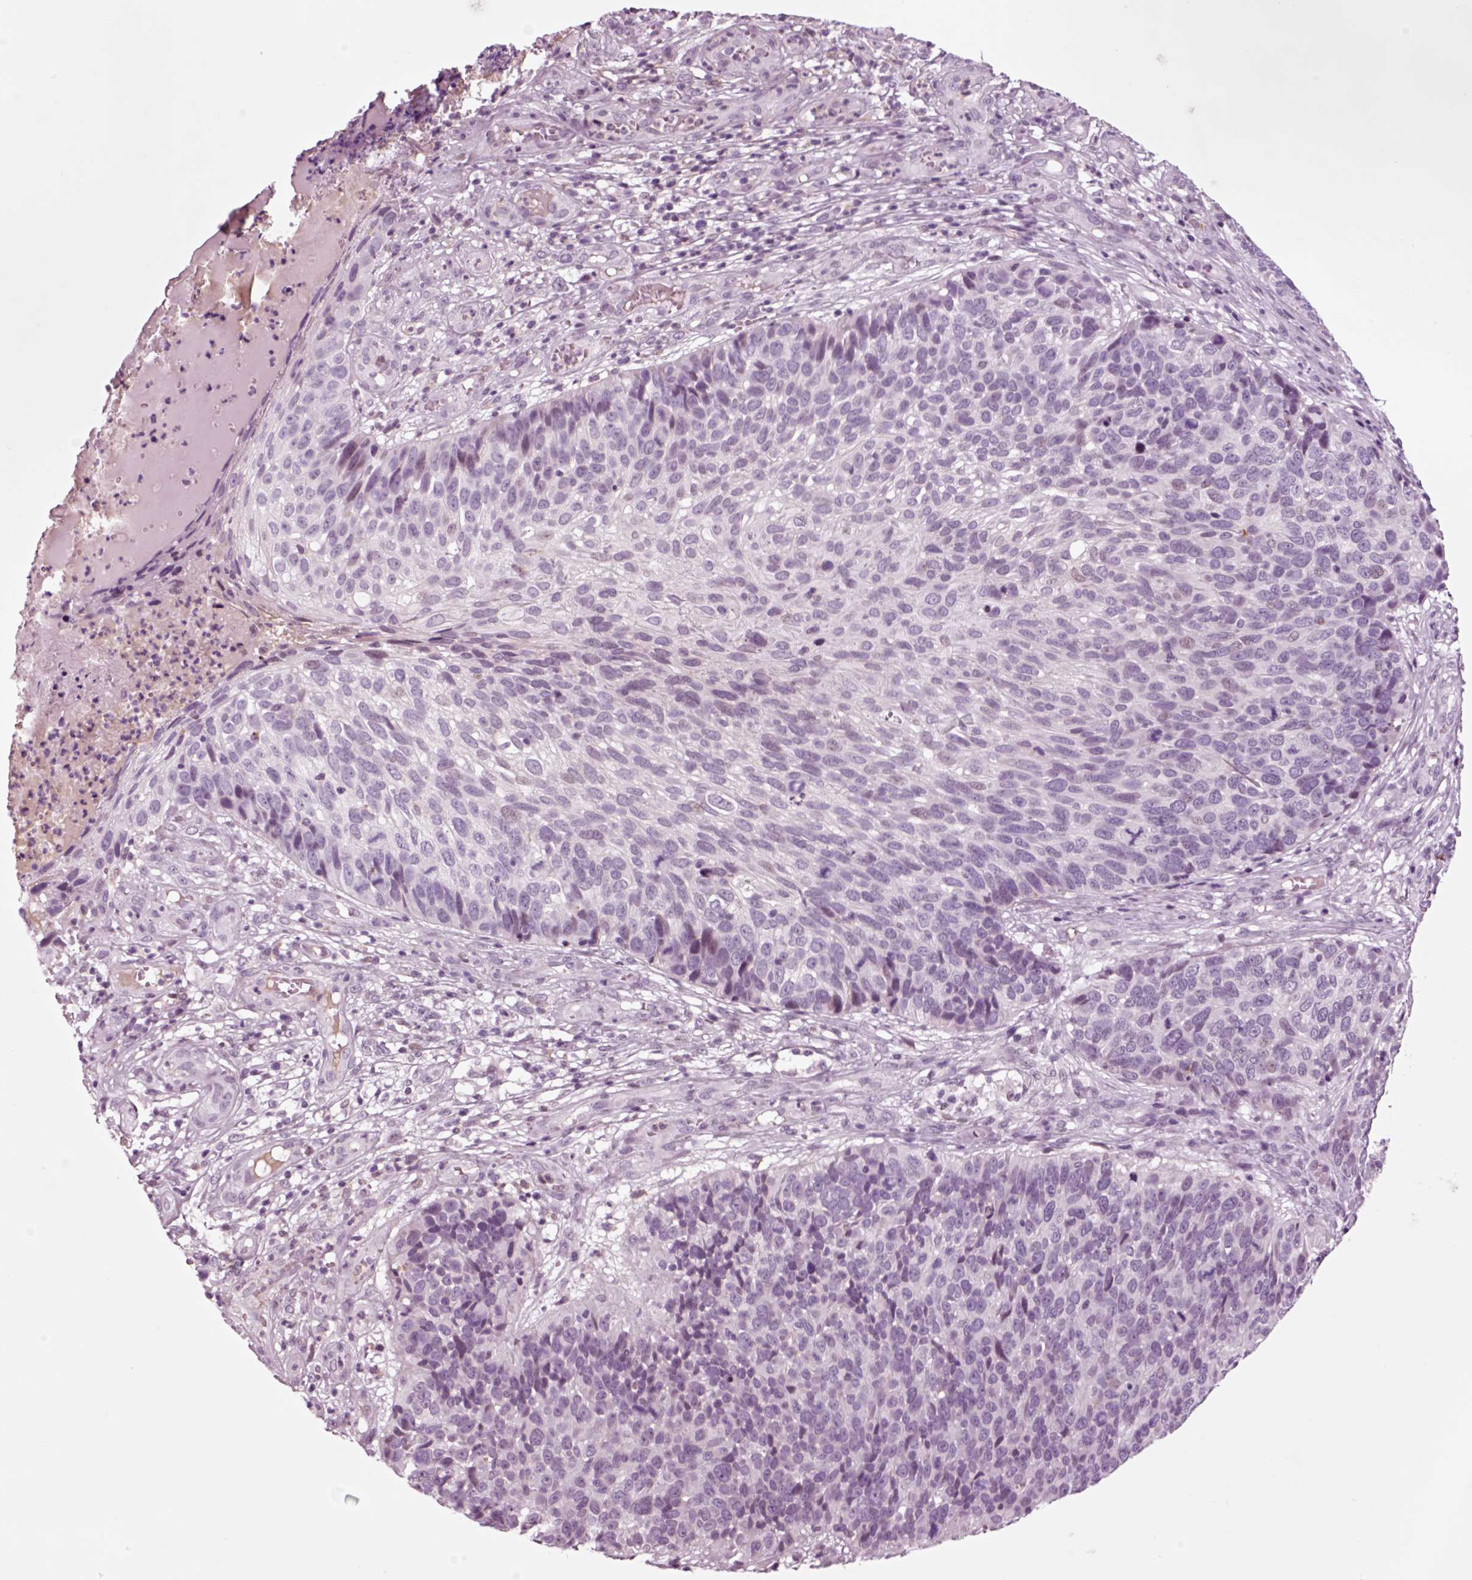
{"staining": {"intensity": "negative", "quantity": "none", "location": "none"}, "tissue": "skin cancer", "cell_type": "Tumor cells", "image_type": "cancer", "snomed": [{"axis": "morphology", "description": "Squamous cell carcinoma, NOS"}, {"axis": "topography", "description": "Skin"}], "caption": "The histopathology image exhibits no staining of tumor cells in squamous cell carcinoma (skin).", "gene": "CHGB", "patient": {"sex": "male", "age": 92}}